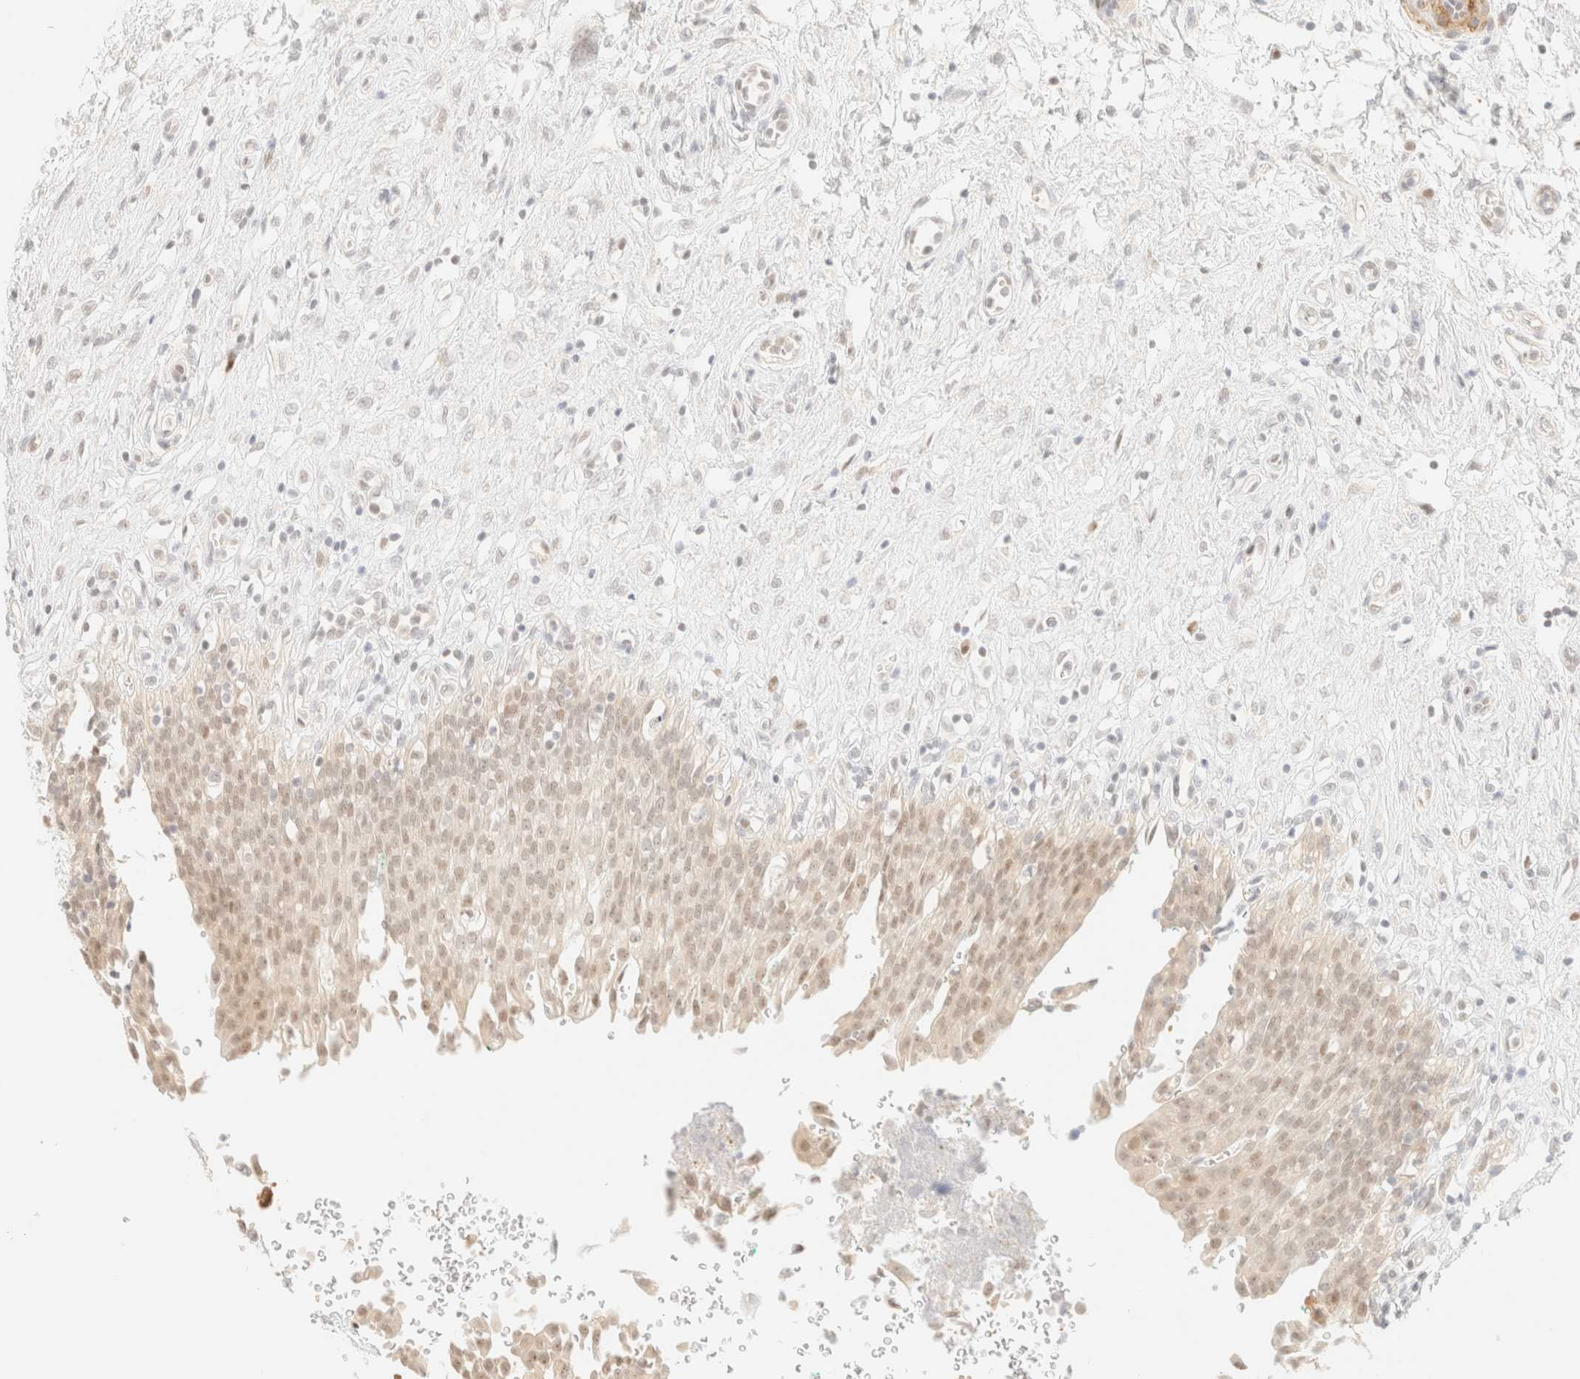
{"staining": {"intensity": "weak", "quantity": "25%-75%", "location": "cytoplasmic/membranous,nuclear"}, "tissue": "urinary bladder", "cell_type": "Urothelial cells", "image_type": "normal", "snomed": [{"axis": "morphology", "description": "Urothelial carcinoma, High grade"}, {"axis": "topography", "description": "Urinary bladder"}], "caption": "The image displays immunohistochemical staining of unremarkable urinary bladder. There is weak cytoplasmic/membranous,nuclear staining is appreciated in approximately 25%-75% of urothelial cells. The staining was performed using DAB (3,3'-diaminobenzidine) to visualize the protein expression in brown, while the nuclei were stained in blue with hematoxylin (Magnification: 20x).", "gene": "TSR1", "patient": {"sex": "male", "age": 46}}